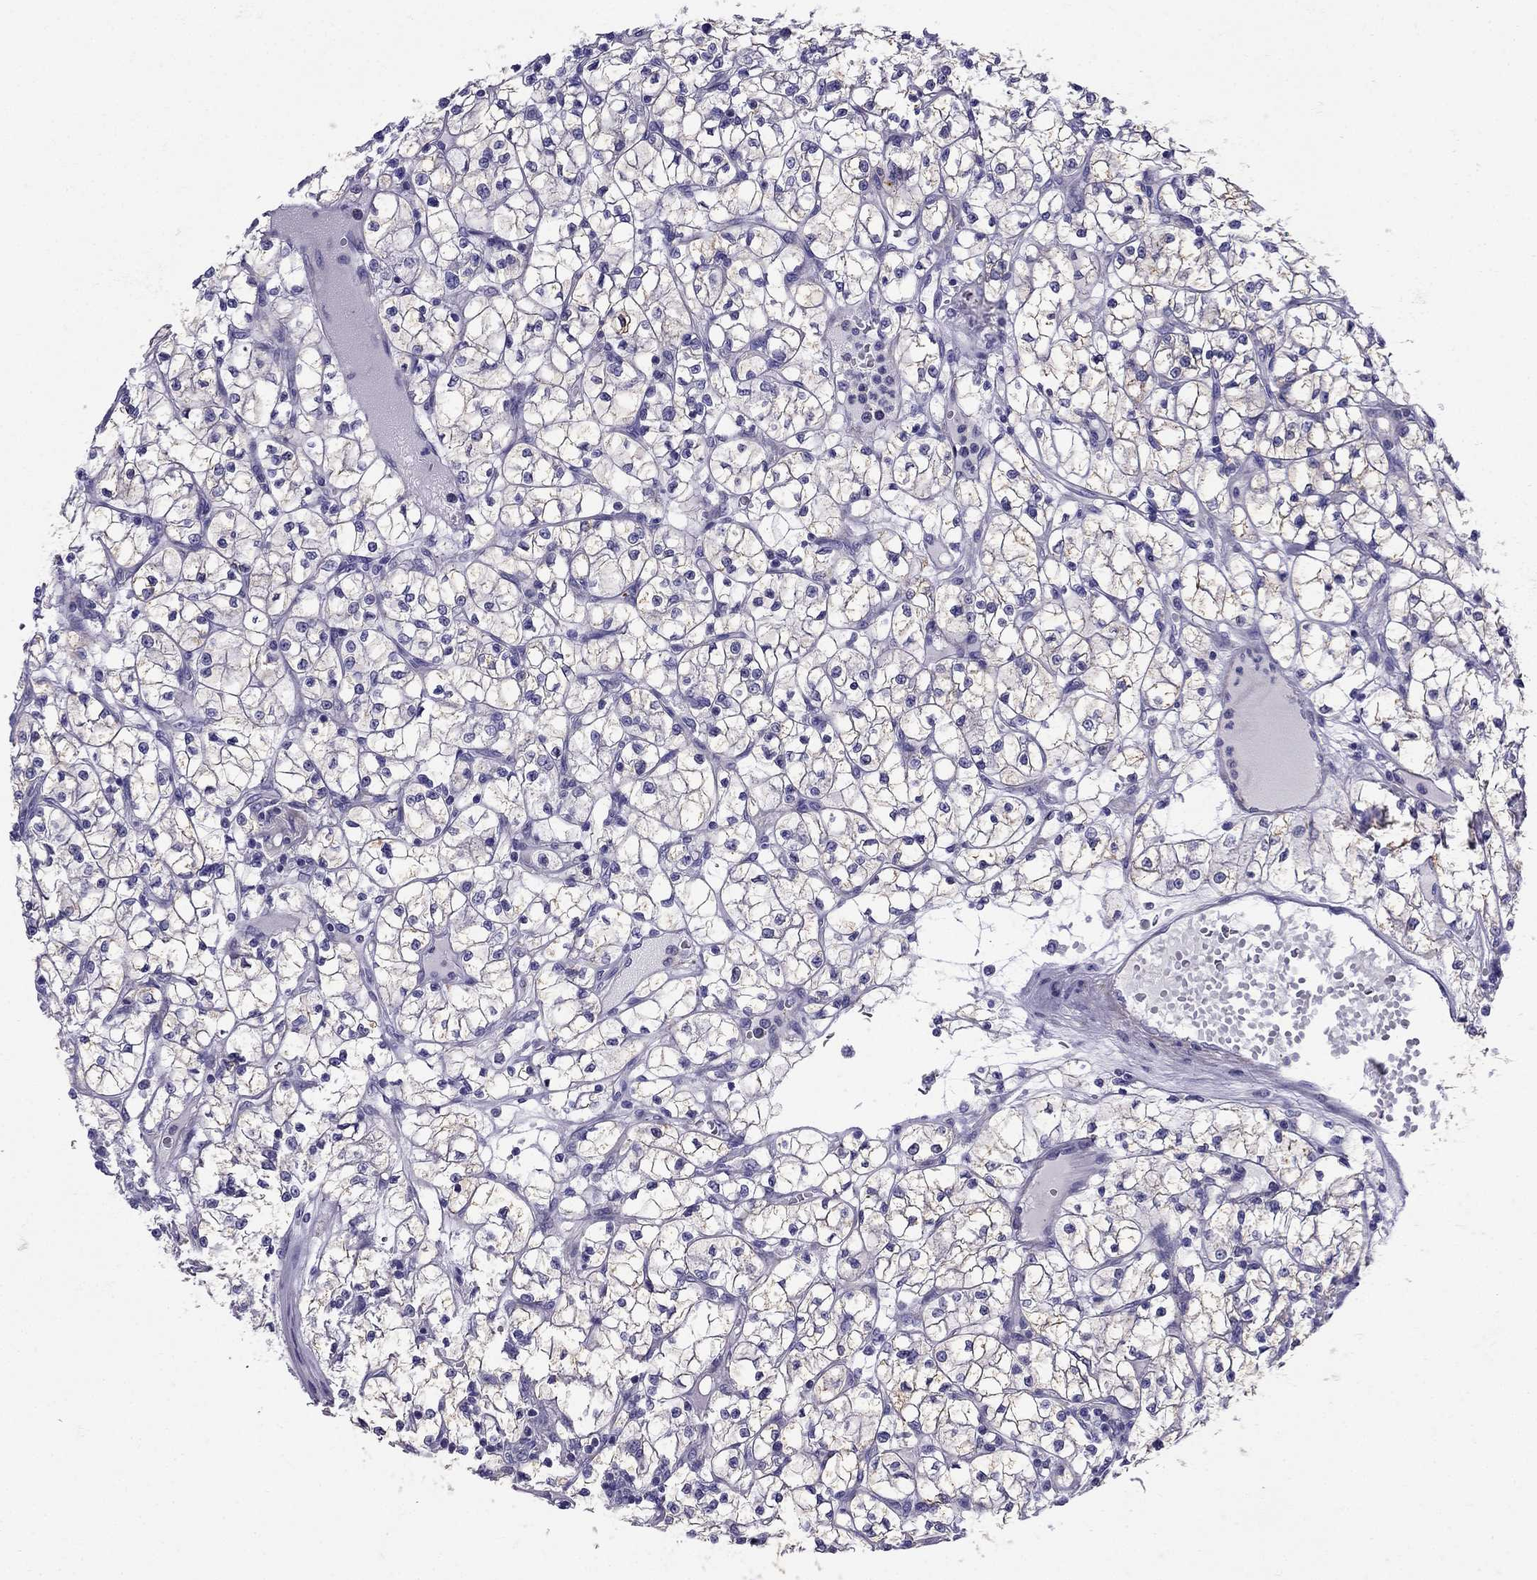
{"staining": {"intensity": "negative", "quantity": "none", "location": "none"}, "tissue": "renal cancer", "cell_type": "Tumor cells", "image_type": "cancer", "snomed": [{"axis": "morphology", "description": "Adenocarcinoma, NOS"}, {"axis": "topography", "description": "Kidney"}], "caption": "An immunohistochemistry (IHC) histopathology image of renal cancer is shown. There is no staining in tumor cells of renal cancer.", "gene": "GPR50", "patient": {"sex": "female", "age": 64}}